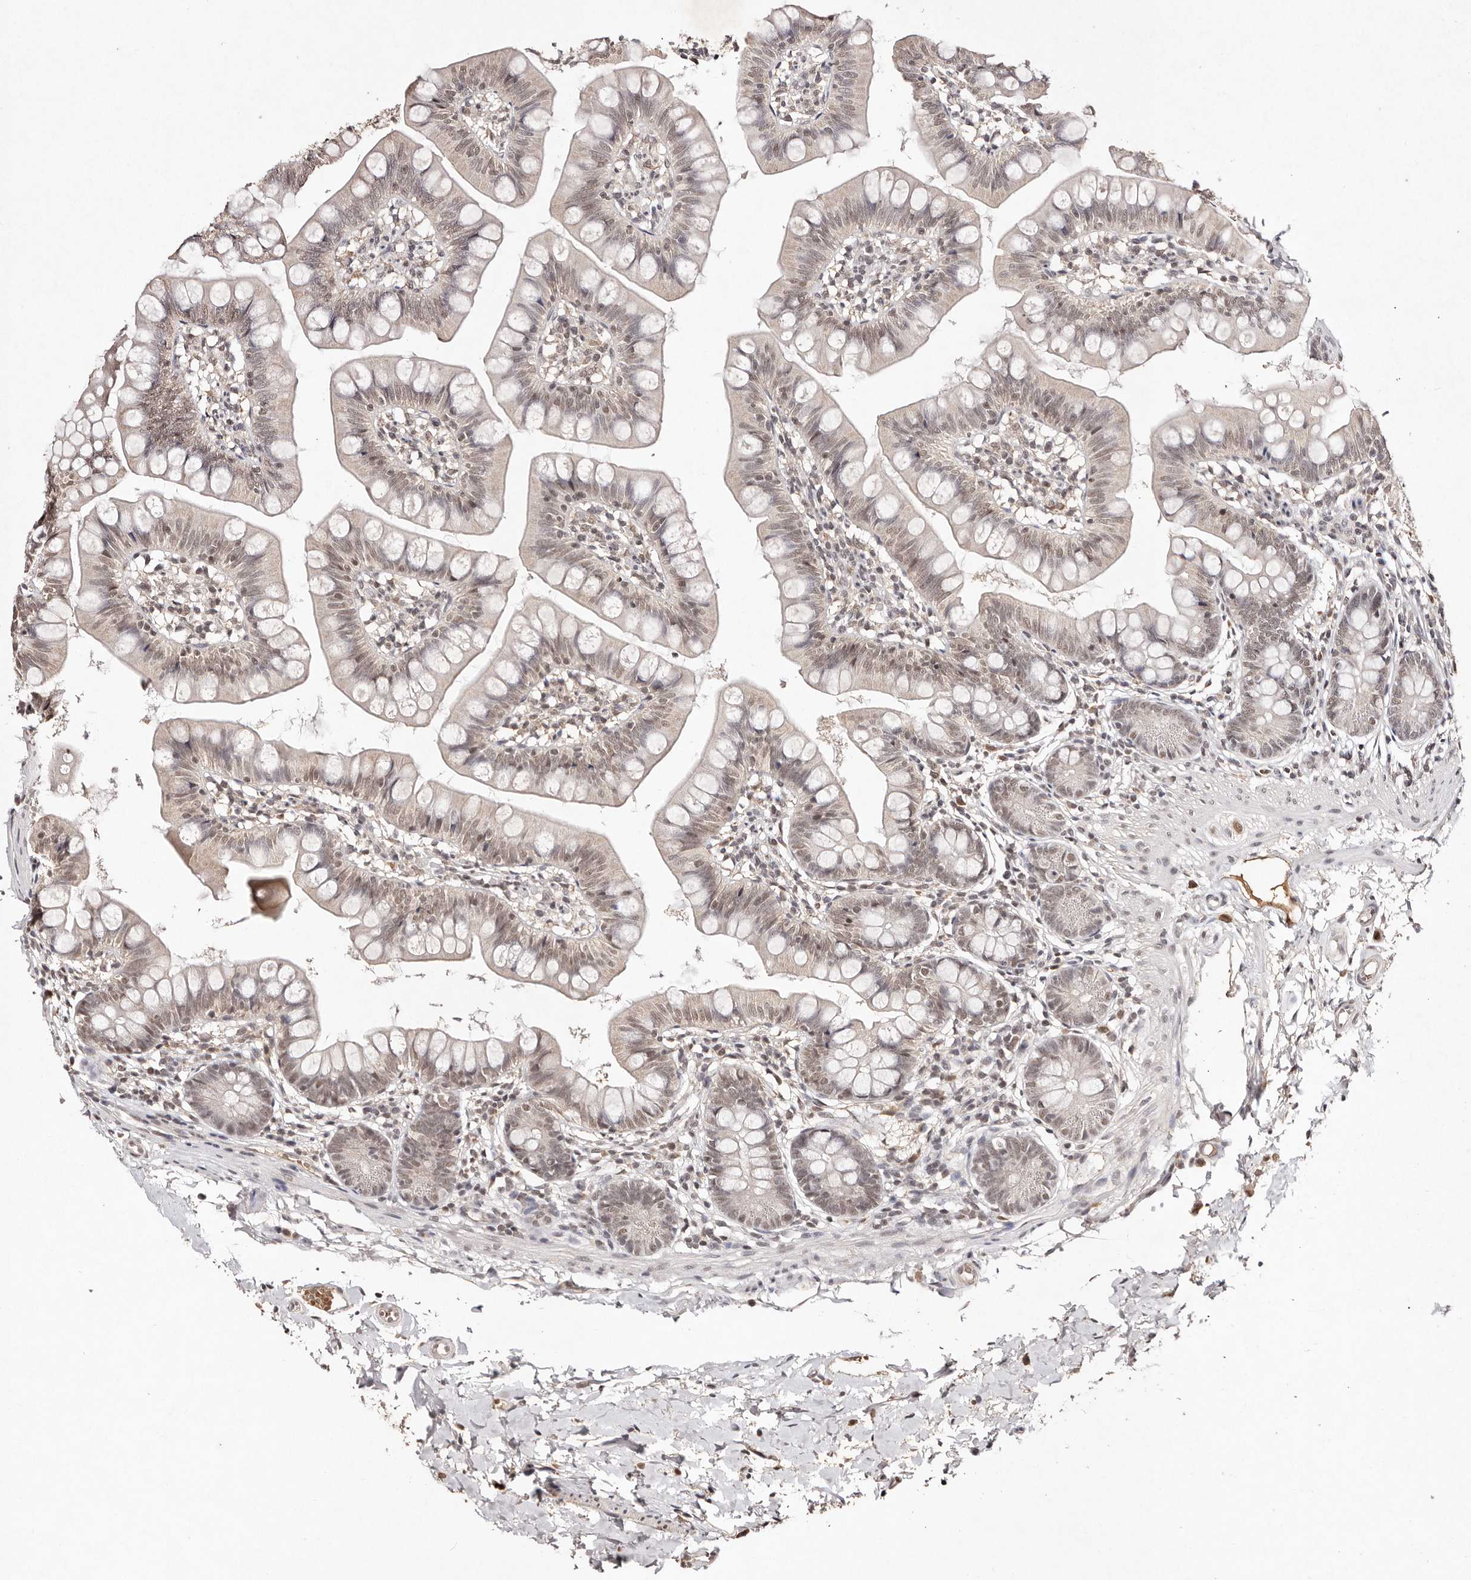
{"staining": {"intensity": "weak", "quantity": ">75%", "location": "nuclear"}, "tissue": "small intestine", "cell_type": "Glandular cells", "image_type": "normal", "snomed": [{"axis": "morphology", "description": "Normal tissue, NOS"}, {"axis": "topography", "description": "Small intestine"}], "caption": "Glandular cells display weak nuclear positivity in approximately >75% of cells in normal small intestine.", "gene": "BICRAL", "patient": {"sex": "male", "age": 7}}